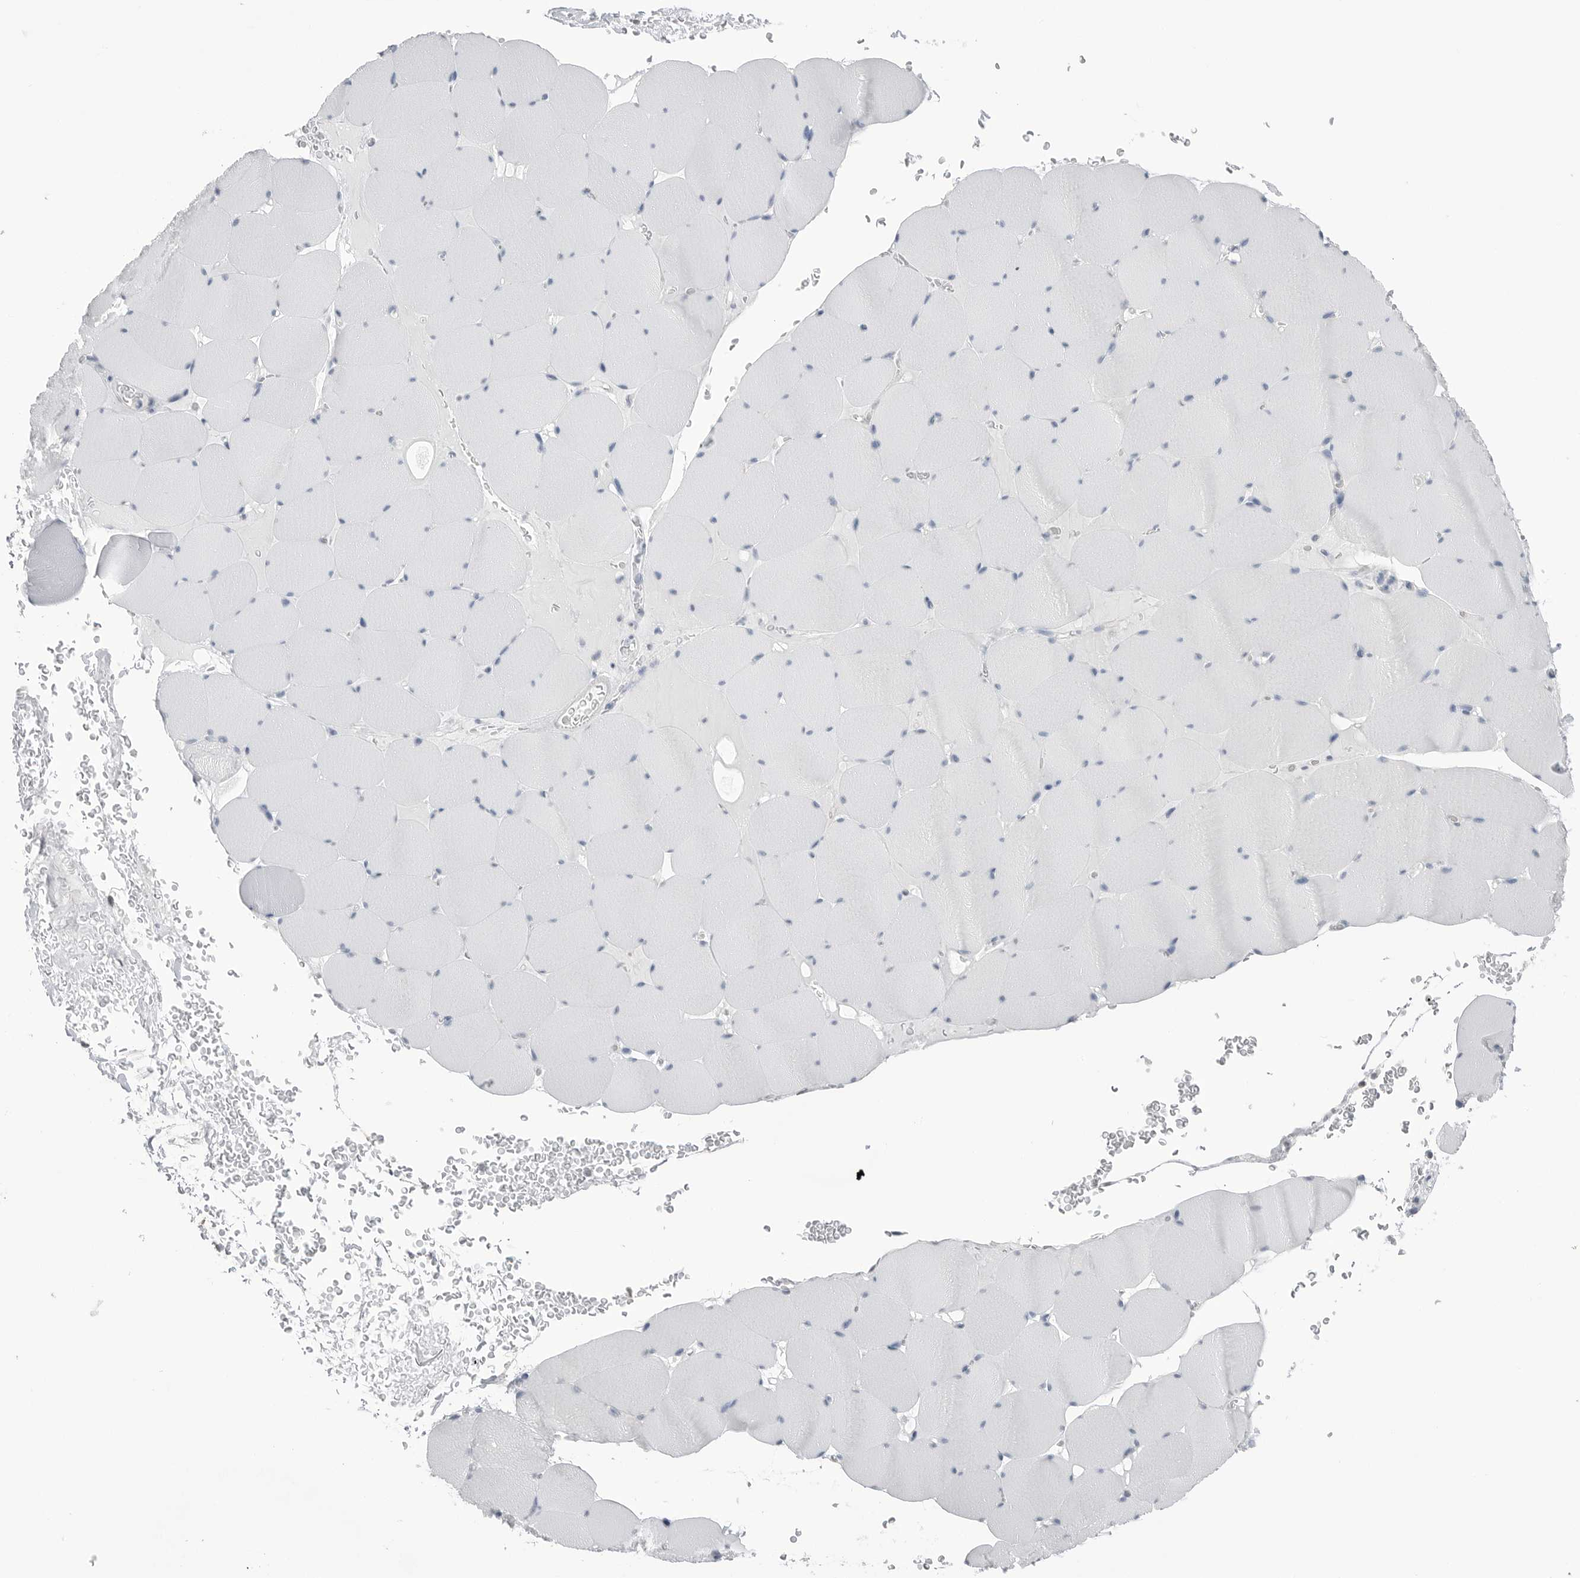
{"staining": {"intensity": "negative", "quantity": "none", "location": "none"}, "tissue": "skeletal muscle", "cell_type": "Myocytes", "image_type": "normal", "snomed": [{"axis": "morphology", "description": "Normal tissue, NOS"}, {"axis": "topography", "description": "Skeletal muscle"}], "caption": "An IHC micrograph of normal skeletal muscle is shown. There is no staining in myocytes of skeletal muscle.", "gene": "ABHD12", "patient": {"sex": "male", "age": 62}}